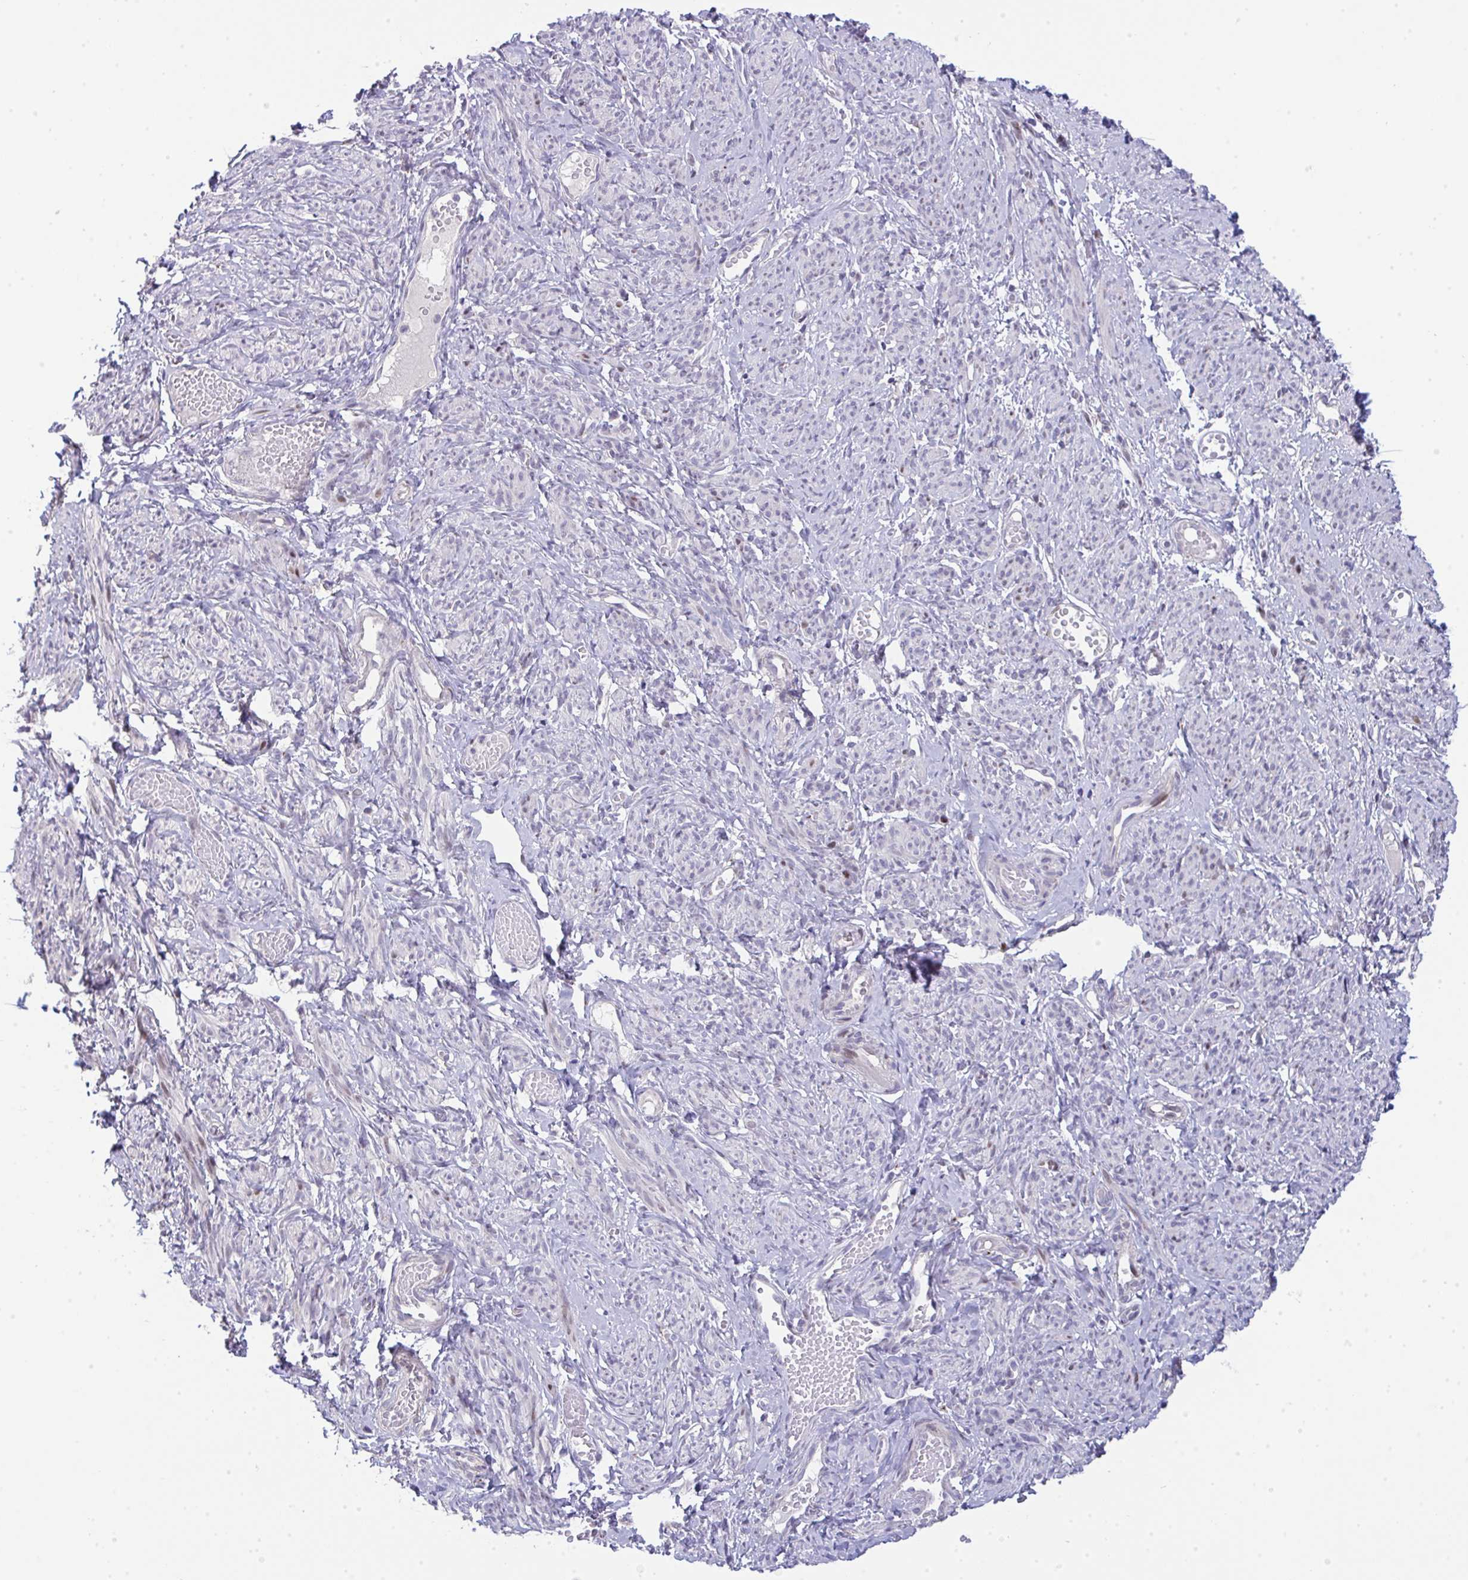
{"staining": {"intensity": "moderate", "quantity": "<25%", "location": "nuclear"}, "tissue": "smooth muscle", "cell_type": "Smooth muscle cells", "image_type": "normal", "snomed": [{"axis": "morphology", "description": "Normal tissue, NOS"}, {"axis": "topography", "description": "Smooth muscle"}], "caption": "IHC micrograph of unremarkable smooth muscle stained for a protein (brown), which exhibits low levels of moderate nuclear staining in approximately <25% of smooth muscle cells.", "gene": "GALNT16", "patient": {"sex": "female", "age": 65}}